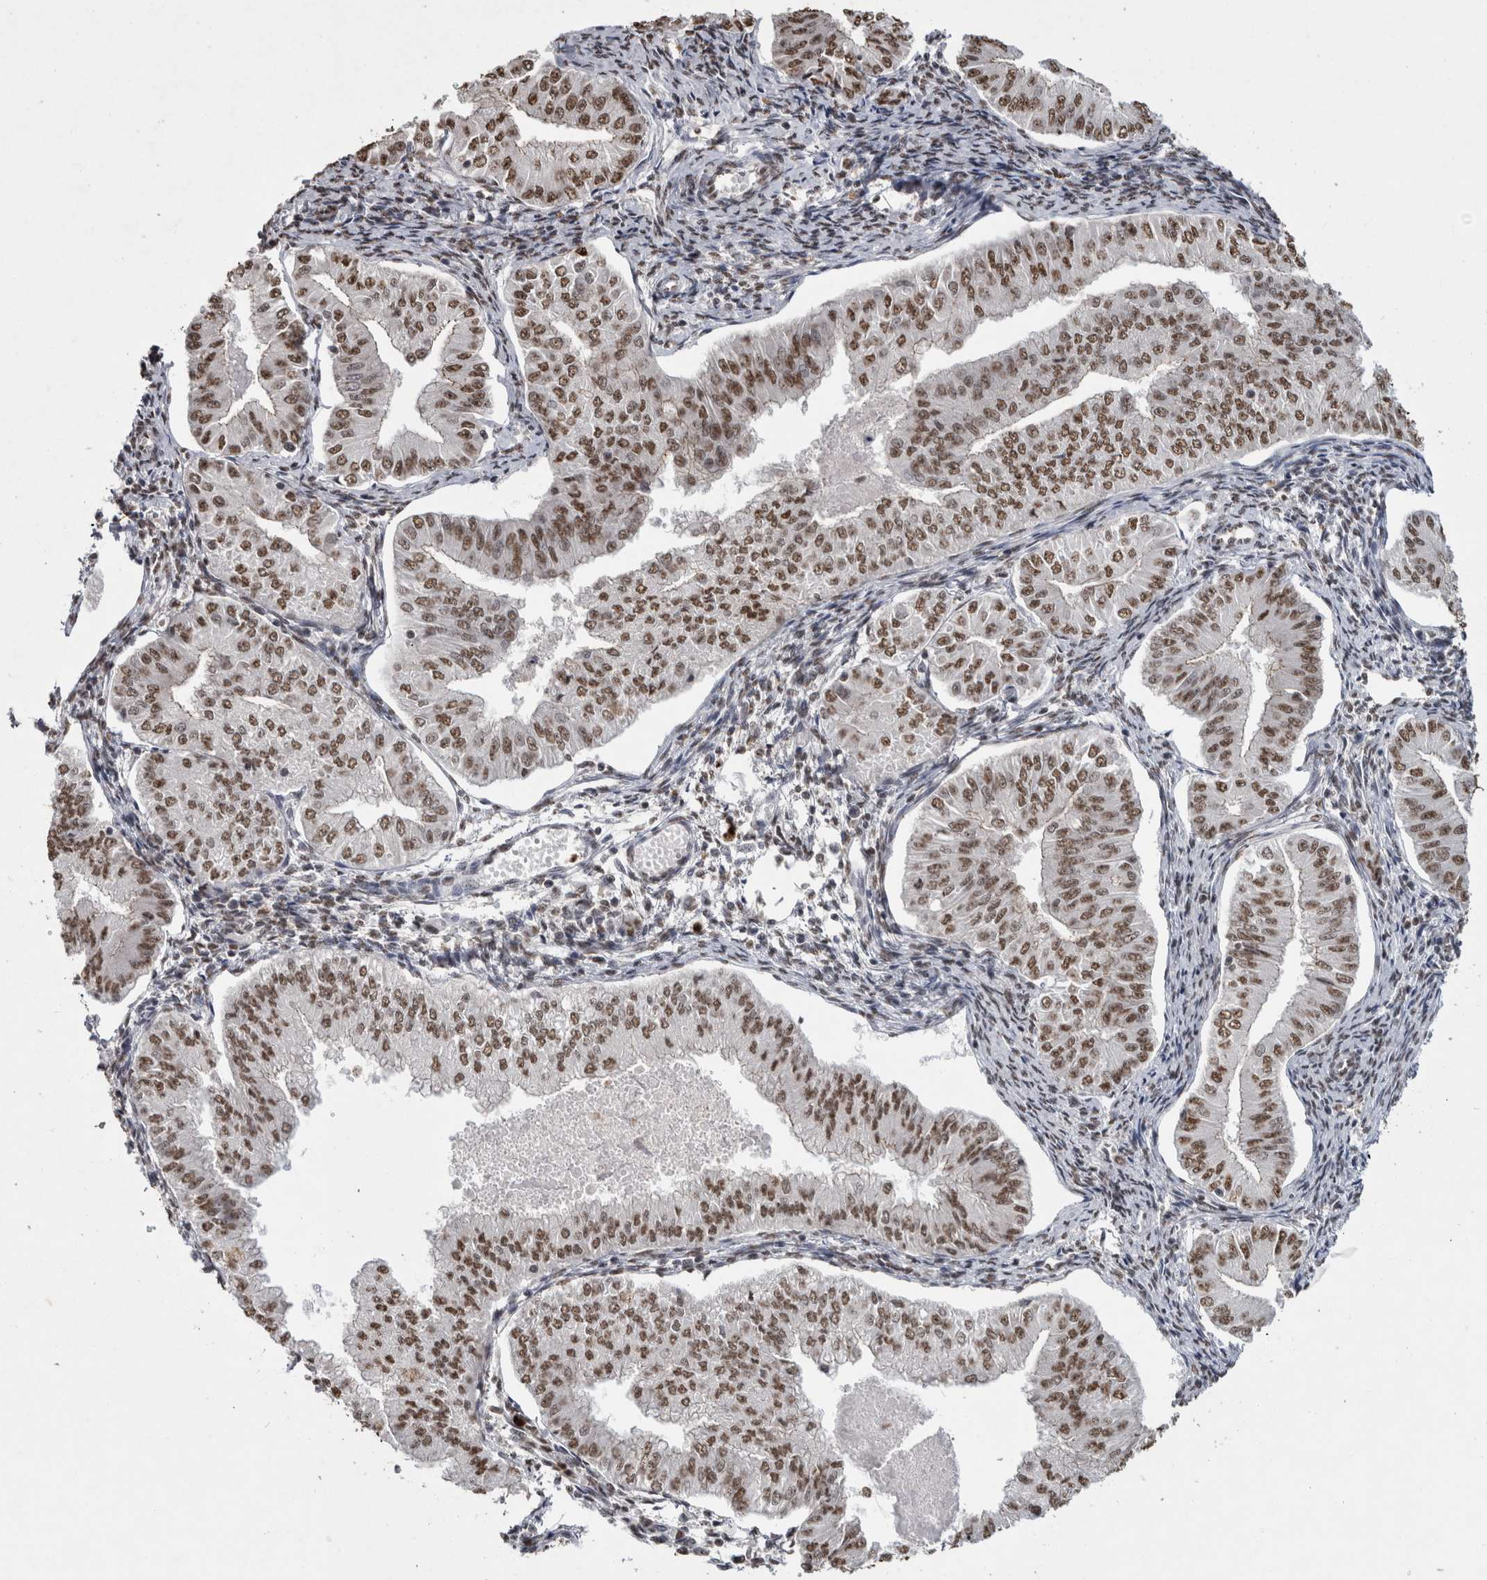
{"staining": {"intensity": "moderate", "quantity": ">75%", "location": "nuclear"}, "tissue": "endometrial cancer", "cell_type": "Tumor cells", "image_type": "cancer", "snomed": [{"axis": "morphology", "description": "Normal tissue, NOS"}, {"axis": "morphology", "description": "Adenocarcinoma, NOS"}, {"axis": "topography", "description": "Endometrium"}], "caption": "About >75% of tumor cells in endometrial adenocarcinoma demonstrate moderate nuclear protein staining as visualized by brown immunohistochemical staining.", "gene": "RPS6KA2", "patient": {"sex": "female", "age": 53}}